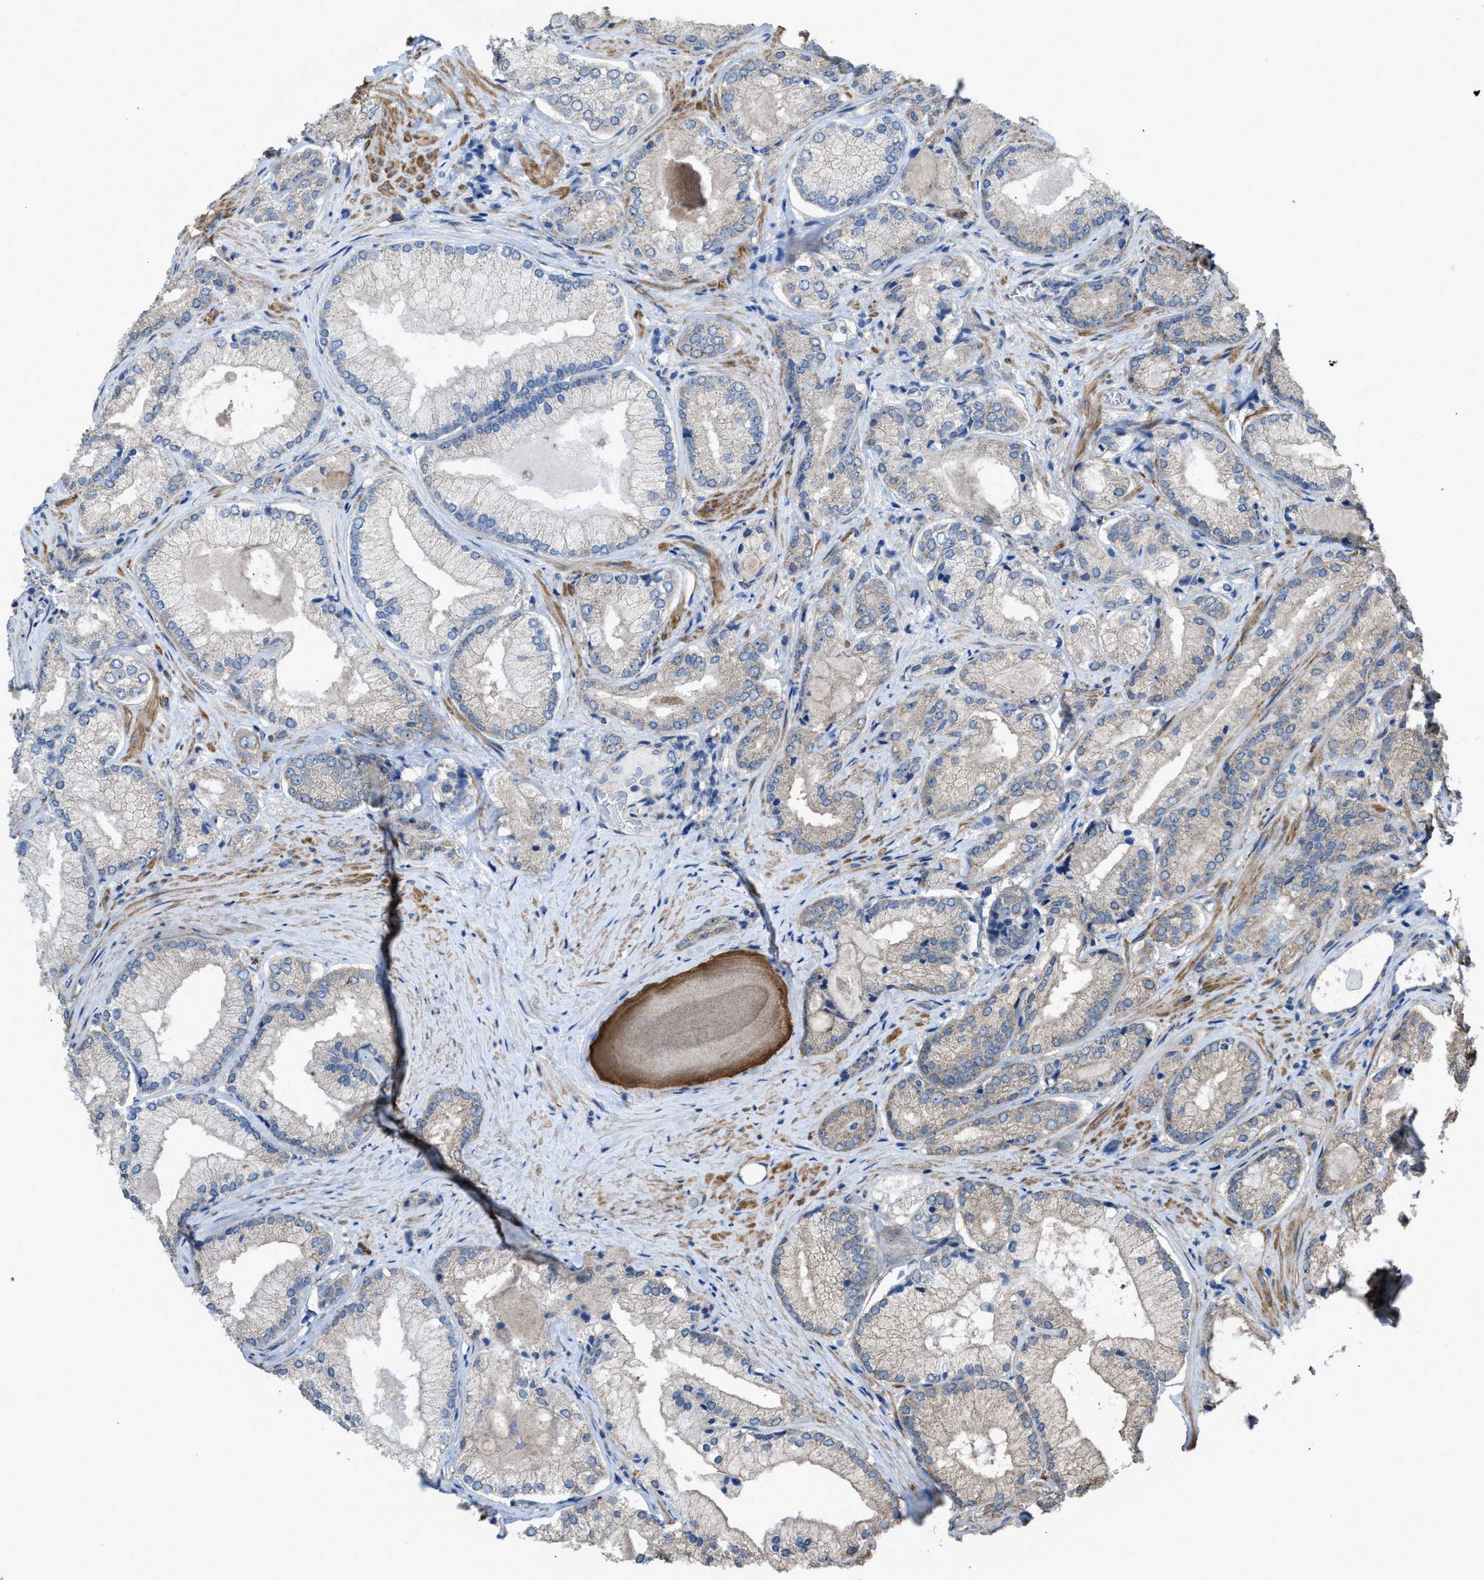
{"staining": {"intensity": "negative", "quantity": "none", "location": "none"}, "tissue": "prostate cancer", "cell_type": "Tumor cells", "image_type": "cancer", "snomed": [{"axis": "morphology", "description": "Adenocarcinoma, Low grade"}, {"axis": "topography", "description": "Prostate"}], "caption": "This is an immunohistochemistry (IHC) photomicrograph of human prostate low-grade adenocarcinoma. There is no staining in tumor cells.", "gene": "ARL6", "patient": {"sex": "male", "age": 65}}